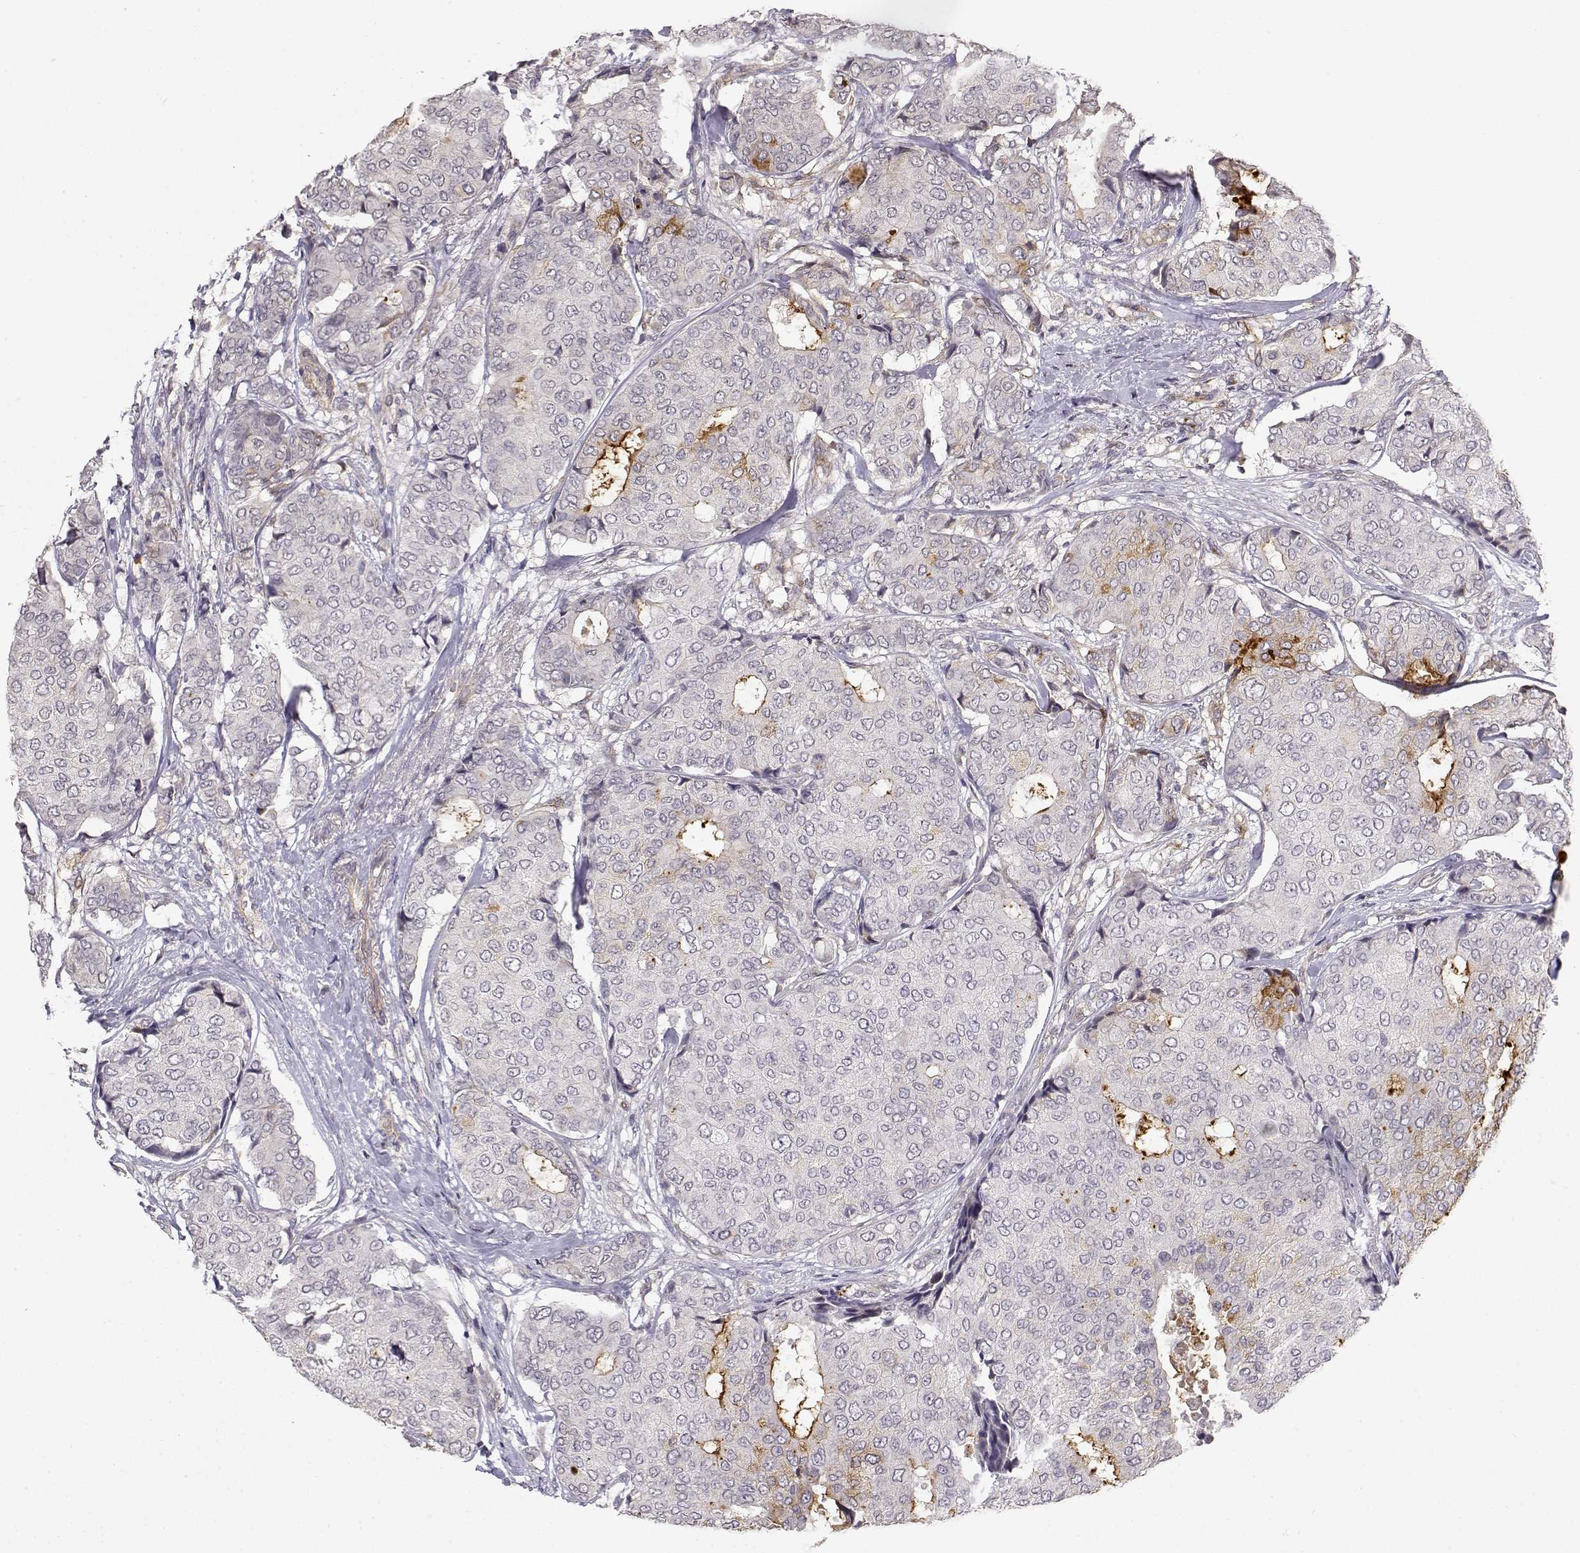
{"staining": {"intensity": "weak", "quantity": "<25%", "location": "cytoplasmic/membranous"}, "tissue": "breast cancer", "cell_type": "Tumor cells", "image_type": "cancer", "snomed": [{"axis": "morphology", "description": "Duct carcinoma"}, {"axis": "topography", "description": "Breast"}], "caption": "An image of human breast cancer is negative for staining in tumor cells.", "gene": "IFITM1", "patient": {"sex": "female", "age": 75}}